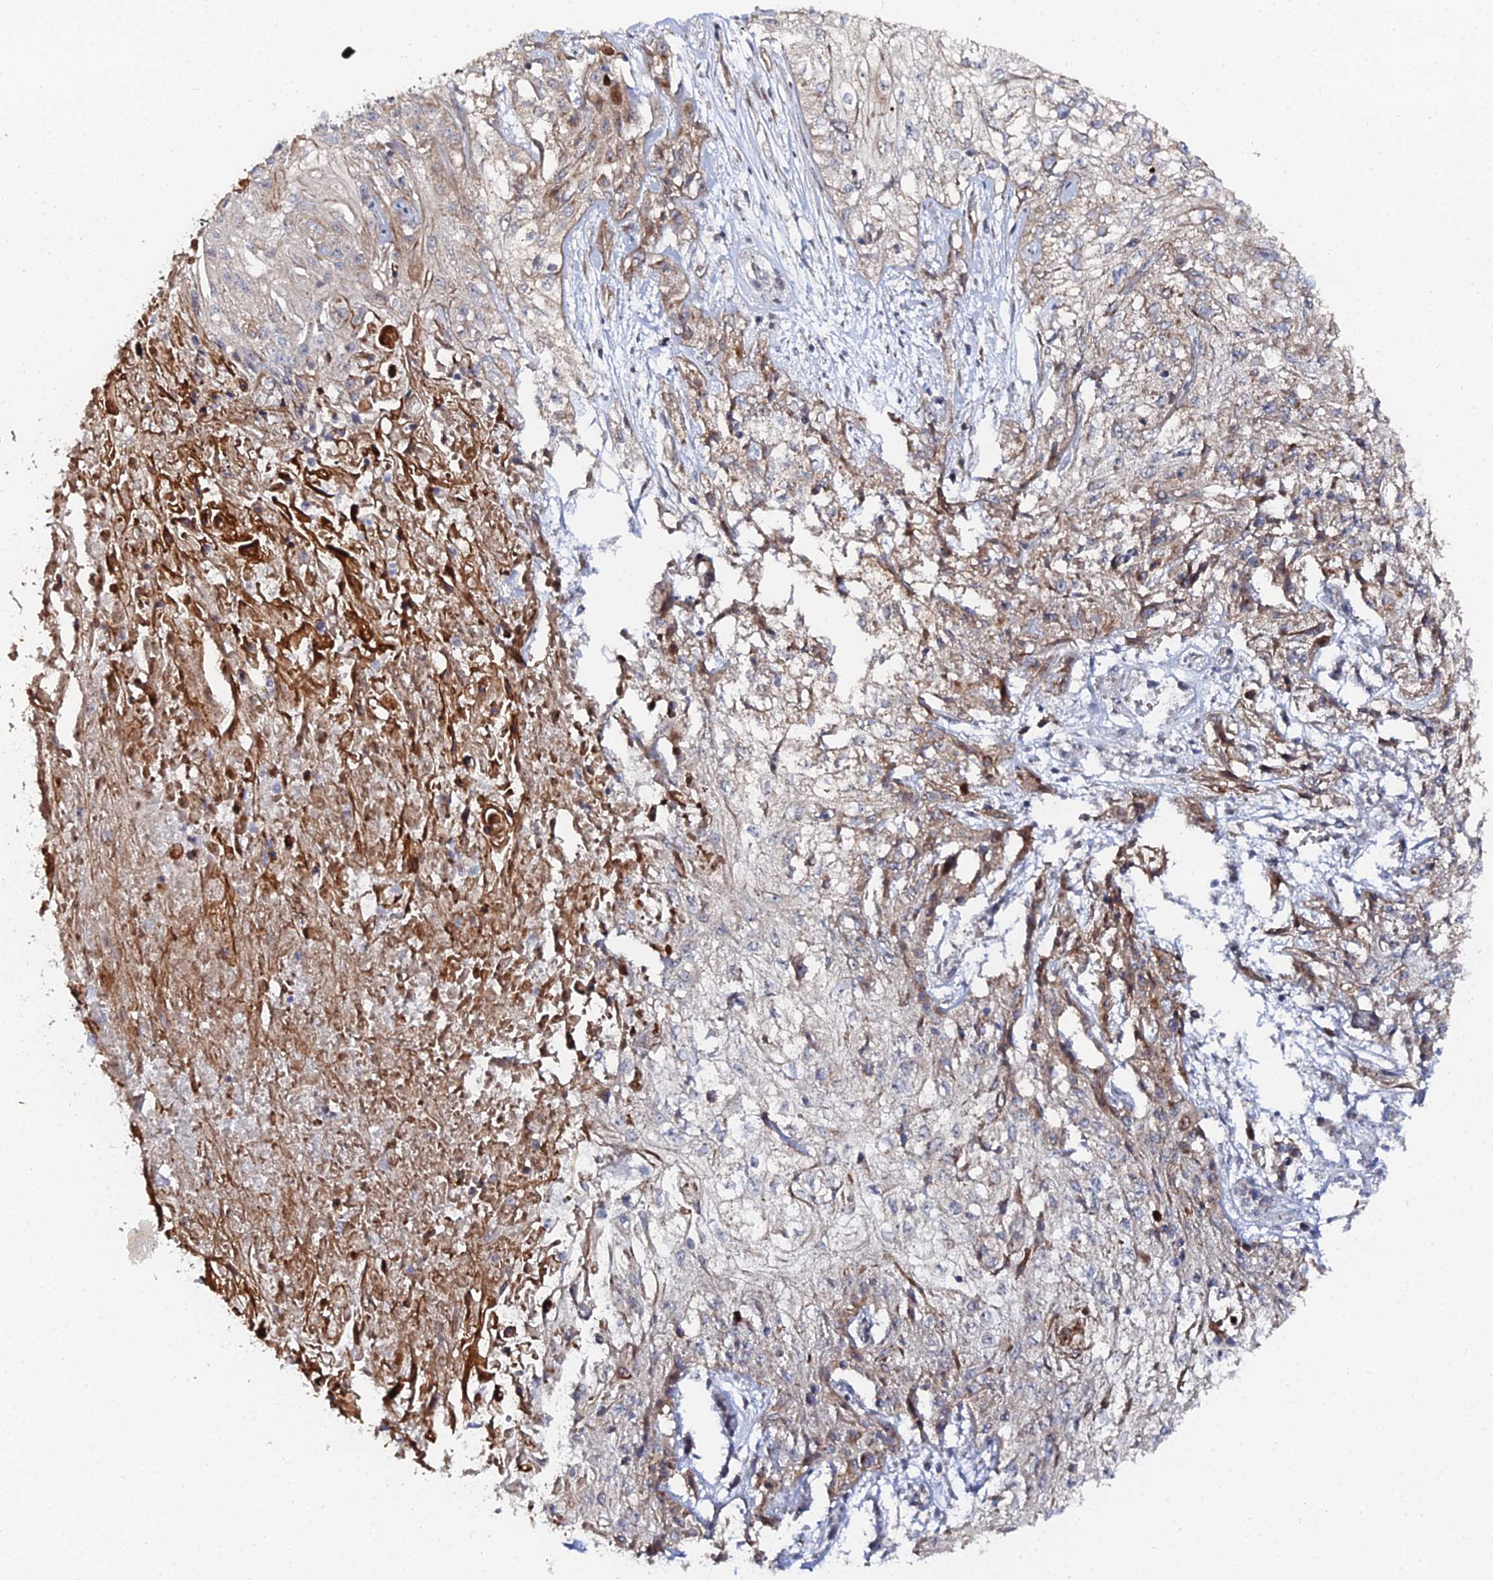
{"staining": {"intensity": "moderate", "quantity": "<25%", "location": "cytoplasmic/membranous"}, "tissue": "skin cancer", "cell_type": "Tumor cells", "image_type": "cancer", "snomed": [{"axis": "morphology", "description": "Squamous cell carcinoma, NOS"}, {"axis": "morphology", "description": "Squamous cell carcinoma, metastatic, NOS"}, {"axis": "topography", "description": "Skin"}, {"axis": "topography", "description": "Lymph node"}], "caption": "Immunohistochemistry image of human skin cancer (metastatic squamous cell carcinoma) stained for a protein (brown), which exhibits low levels of moderate cytoplasmic/membranous expression in approximately <25% of tumor cells.", "gene": "SGMS1", "patient": {"sex": "male", "age": 75}}